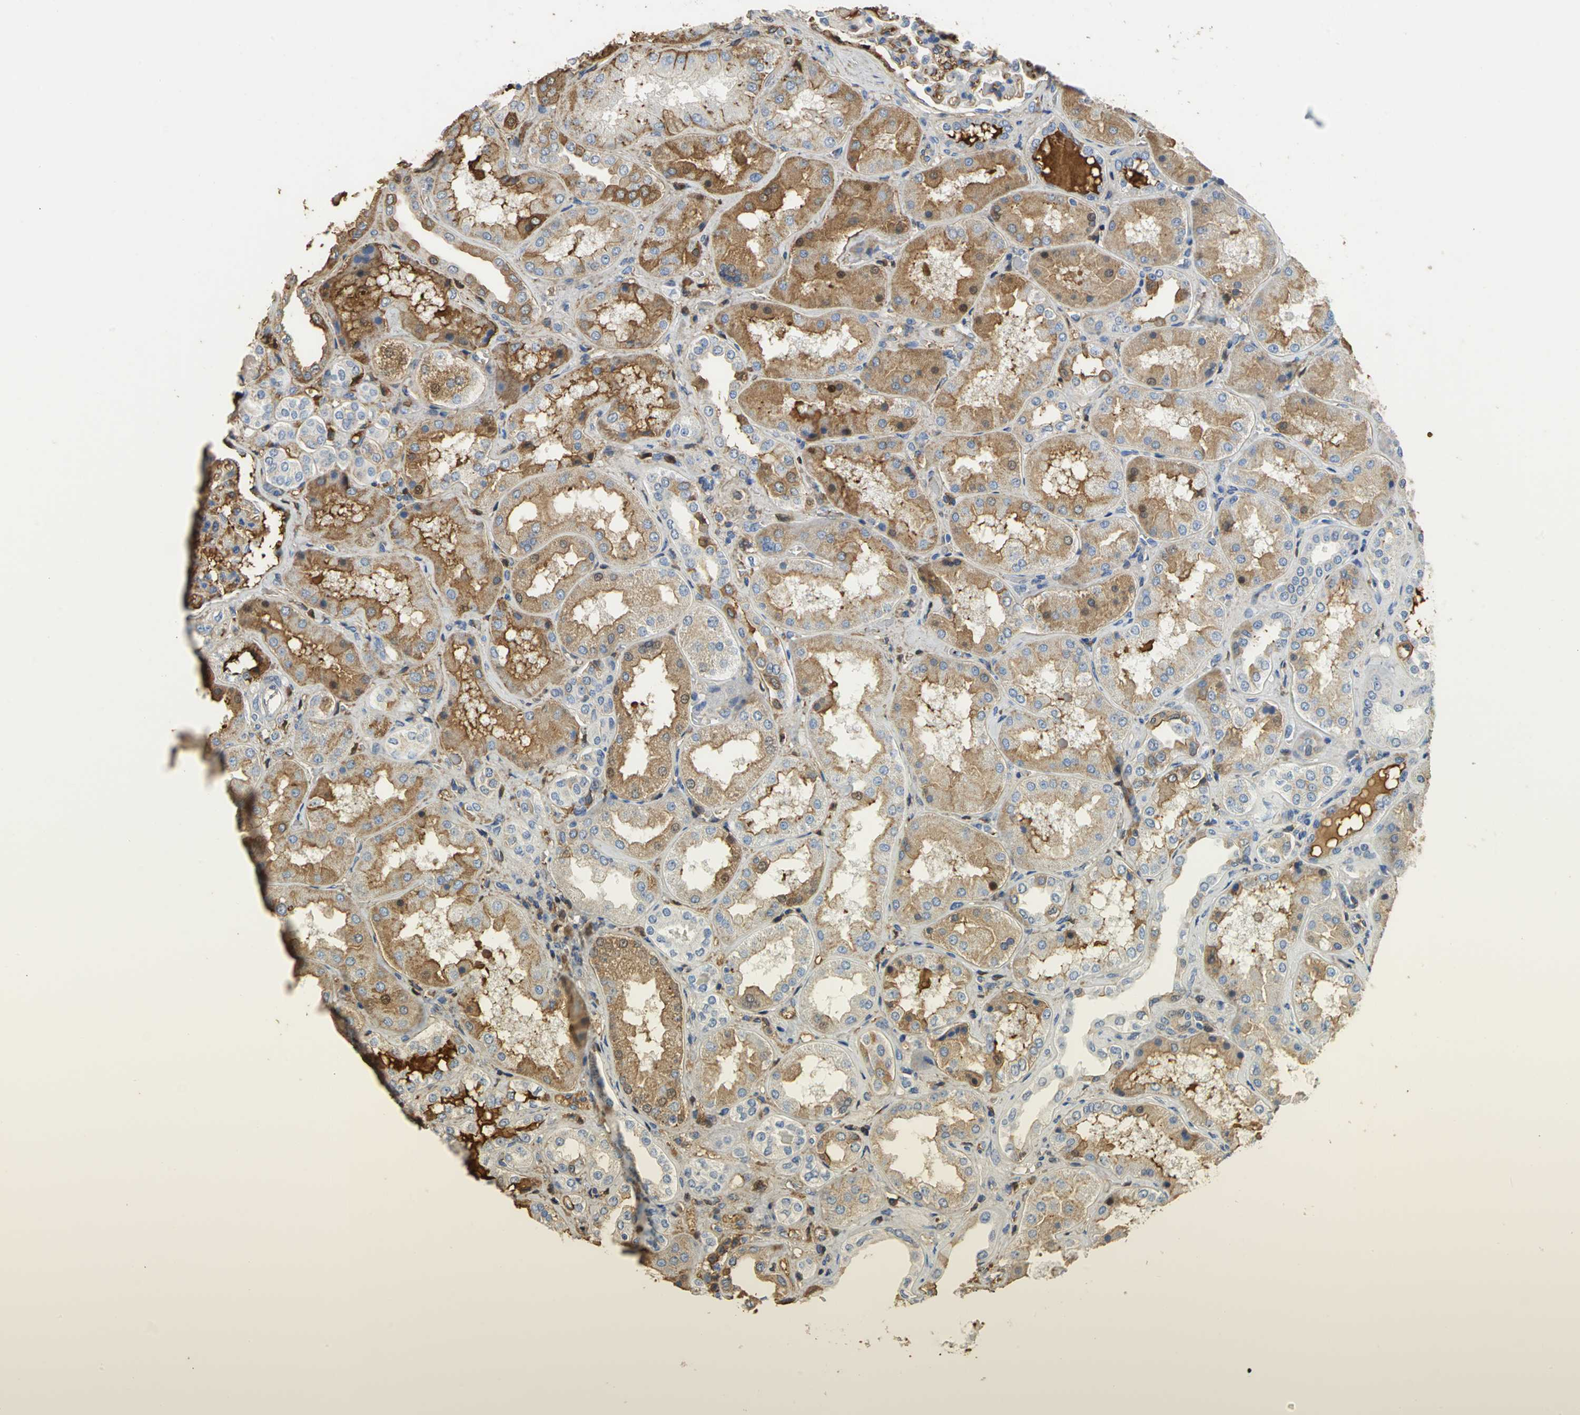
{"staining": {"intensity": "negative", "quantity": "none", "location": "none"}, "tissue": "kidney", "cell_type": "Cells in glomeruli", "image_type": "normal", "snomed": [{"axis": "morphology", "description": "Normal tissue, NOS"}, {"axis": "topography", "description": "Kidney"}], "caption": "High power microscopy micrograph of an immunohistochemistry micrograph of normal kidney, revealing no significant expression in cells in glomeruli.", "gene": "GYG2", "patient": {"sex": "female", "age": 56}}